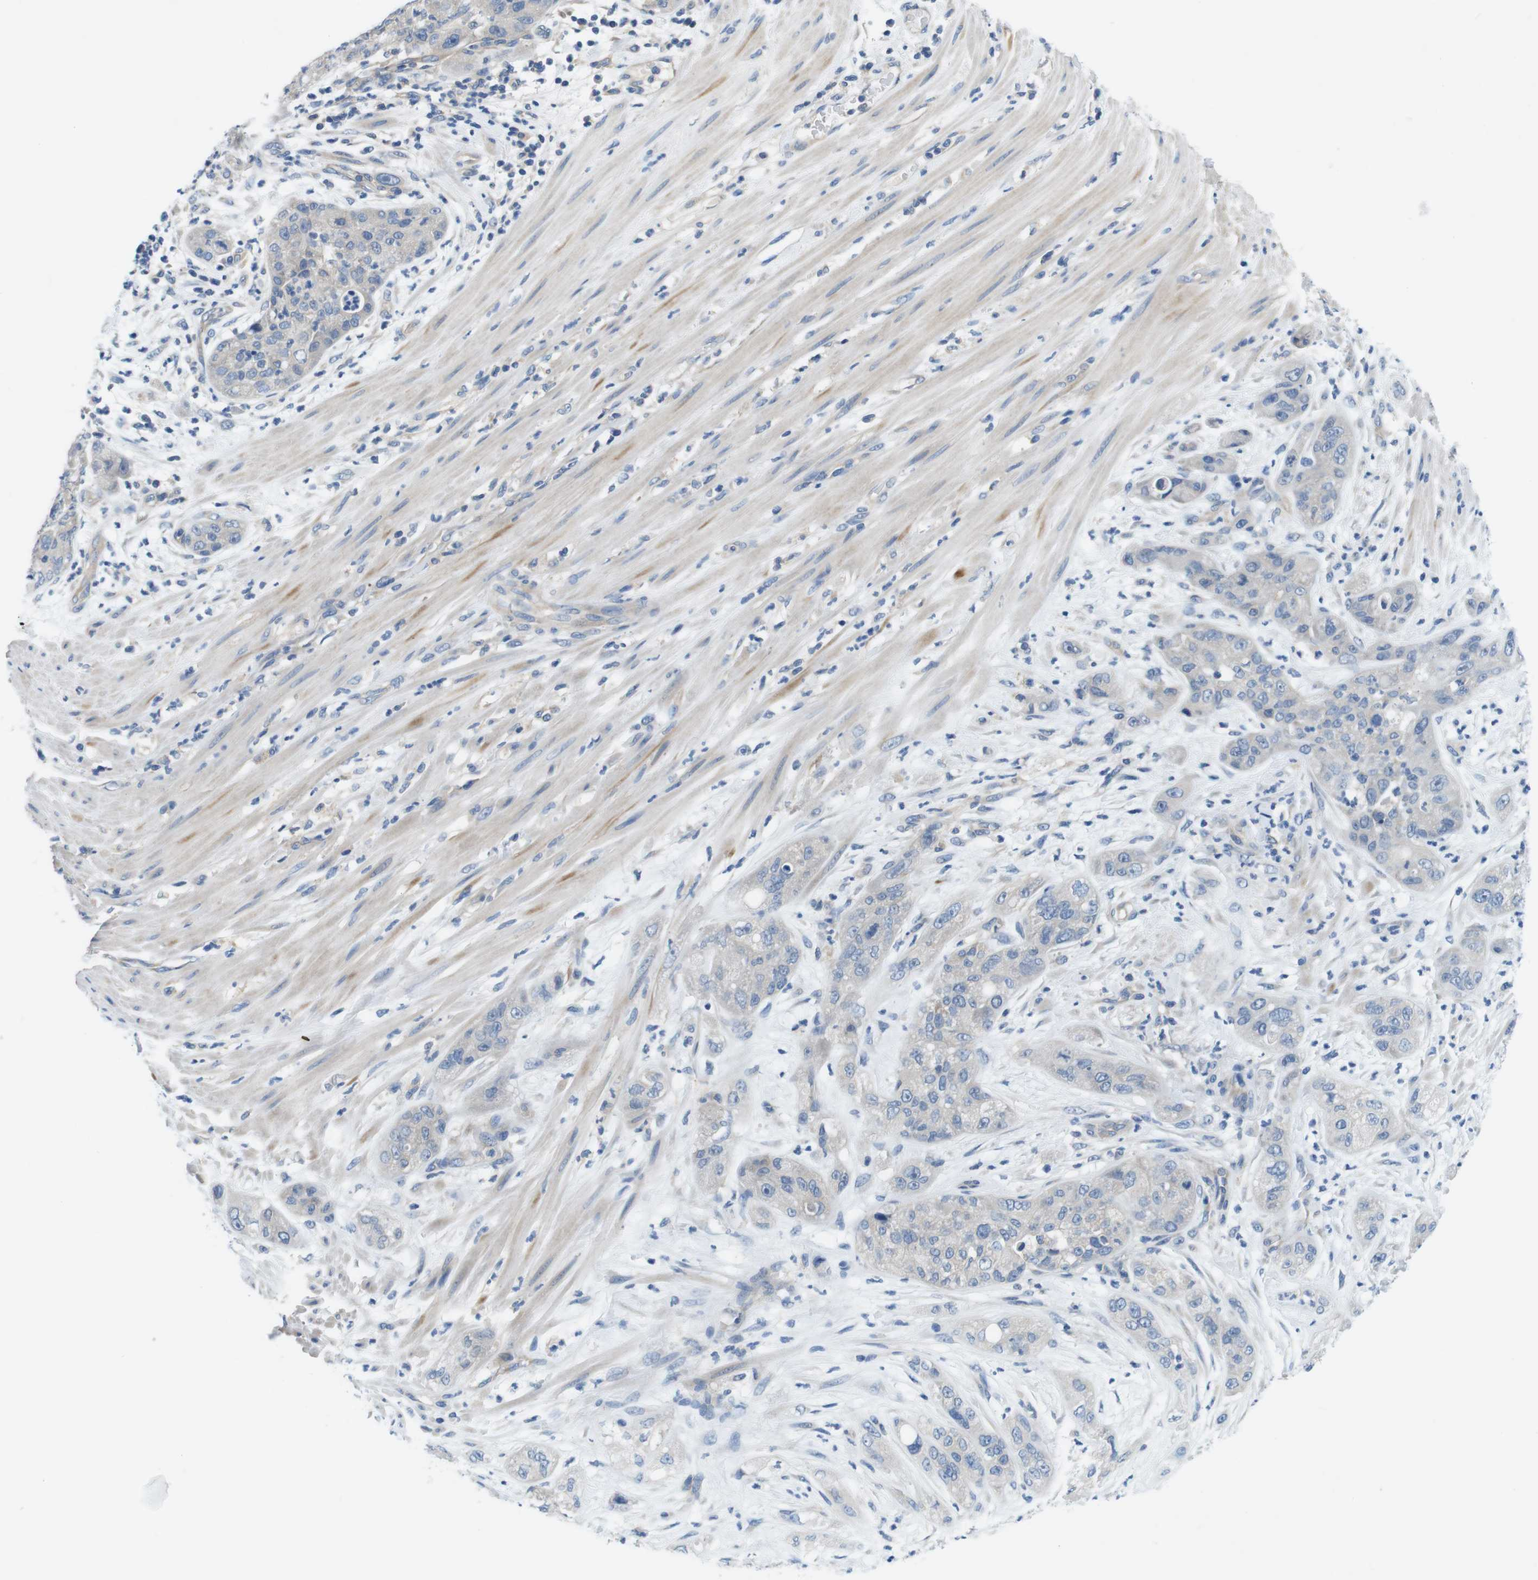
{"staining": {"intensity": "negative", "quantity": "none", "location": "none"}, "tissue": "pancreatic cancer", "cell_type": "Tumor cells", "image_type": "cancer", "snomed": [{"axis": "morphology", "description": "Adenocarcinoma, NOS"}, {"axis": "topography", "description": "Pancreas"}], "caption": "This photomicrograph is of pancreatic cancer (adenocarcinoma) stained with immunohistochemistry to label a protein in brown with the nuclei are counter-stained blue. There is no staining in tumor cells.", "gene": "DENND4C", "patient": {"sex": "female", "age": 78}}